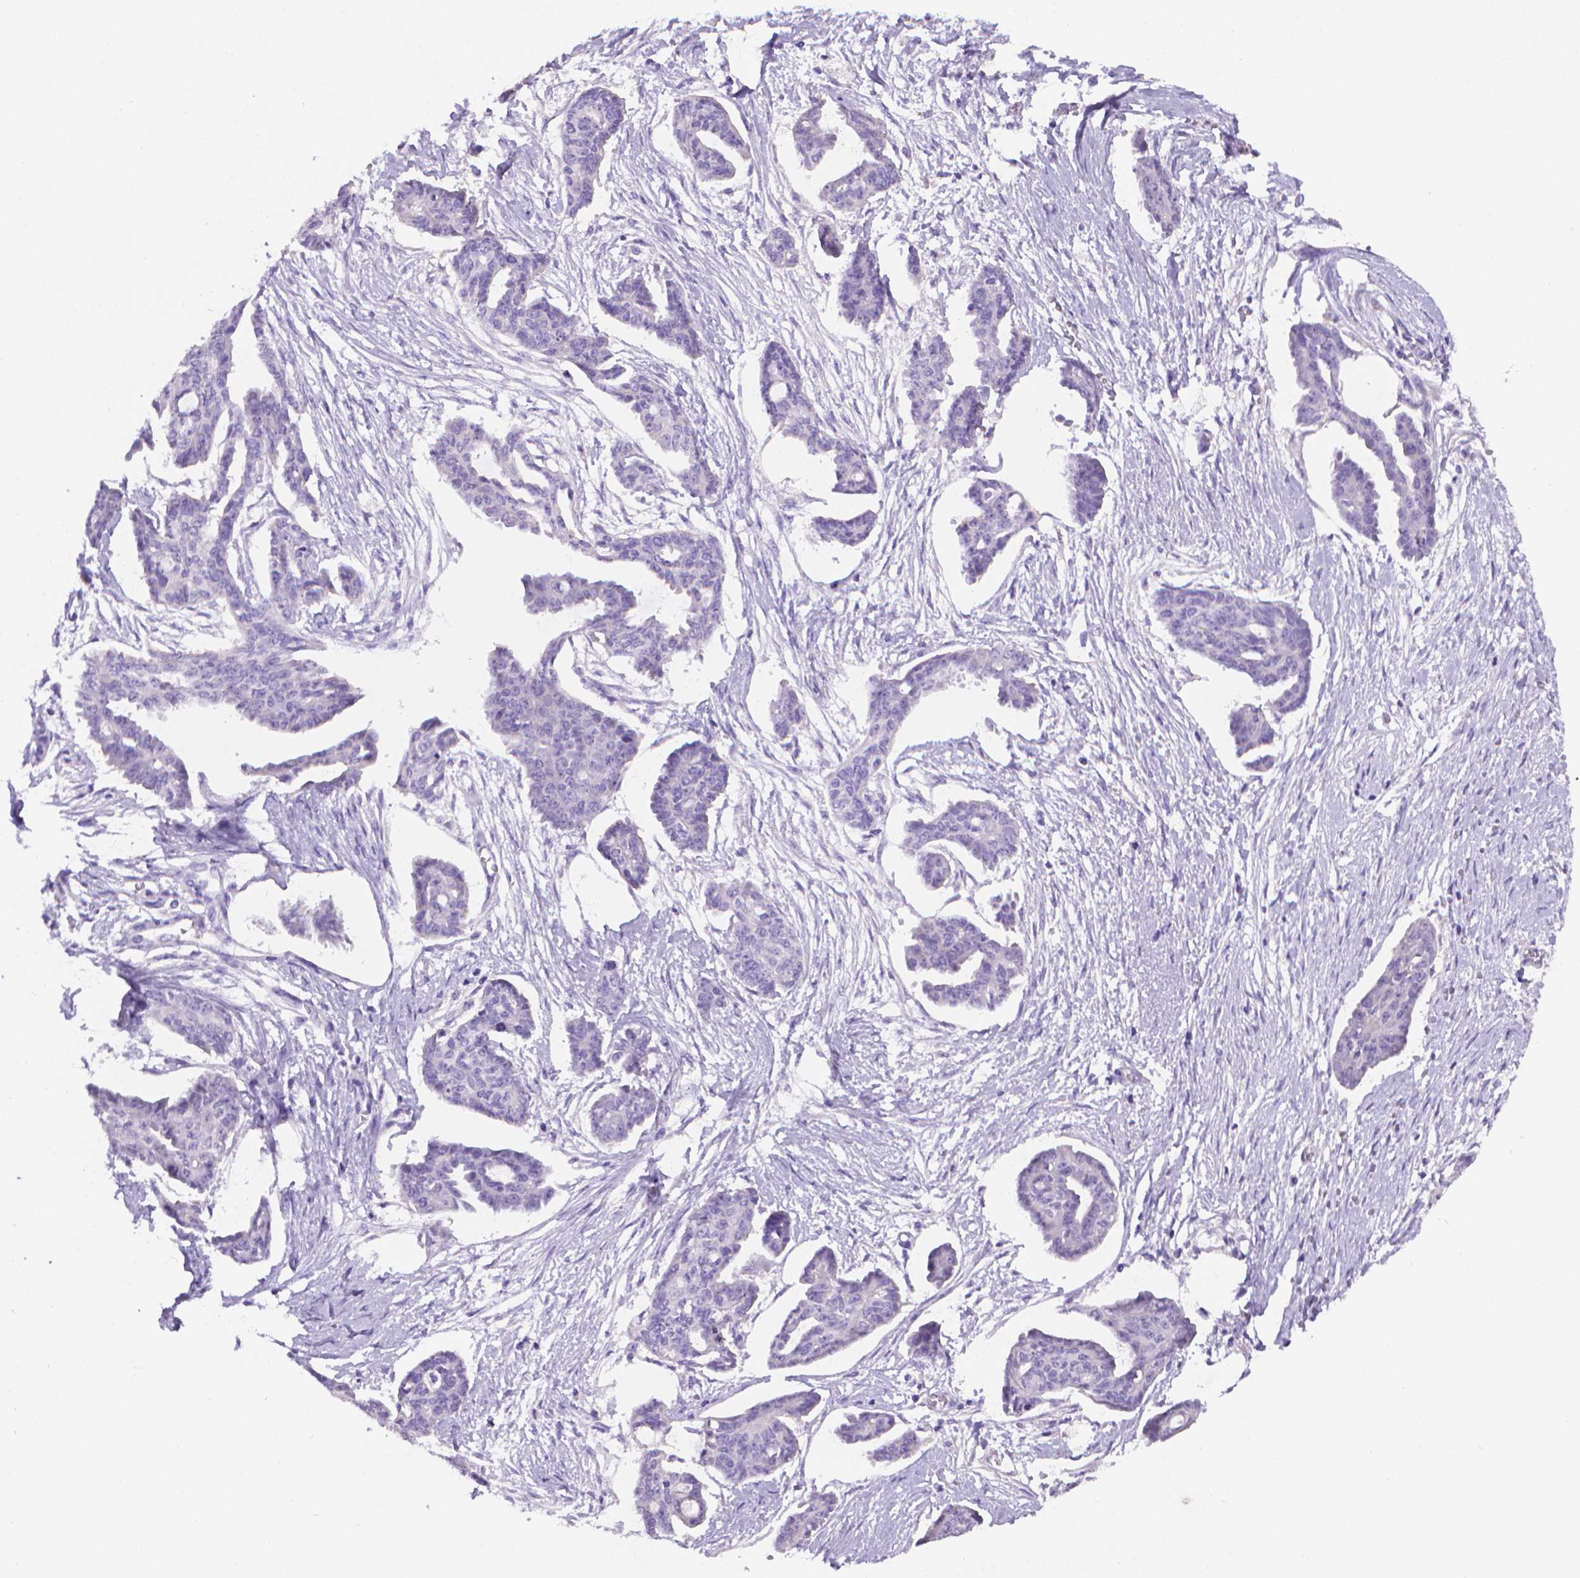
{"staining": {"intensity": "negative", "quantity": "none", "location": "none"}, "tissue": "ovarian cancer", "cell_type": "Tumor cells", "image_type": "cancer", "snomed": [{"axis": "morphology", "description": "Cystadenocarcinoma, serous, NOS"}, {"axis": "topography", "description": "Ovary"}], "caption": "A high-resolution micrograph shows IHC staining of ovarian cancer, which shows no significant staining in tumor cells.", "gene": "PNMA2", "patient": {"sex": "female", "age": 71}}